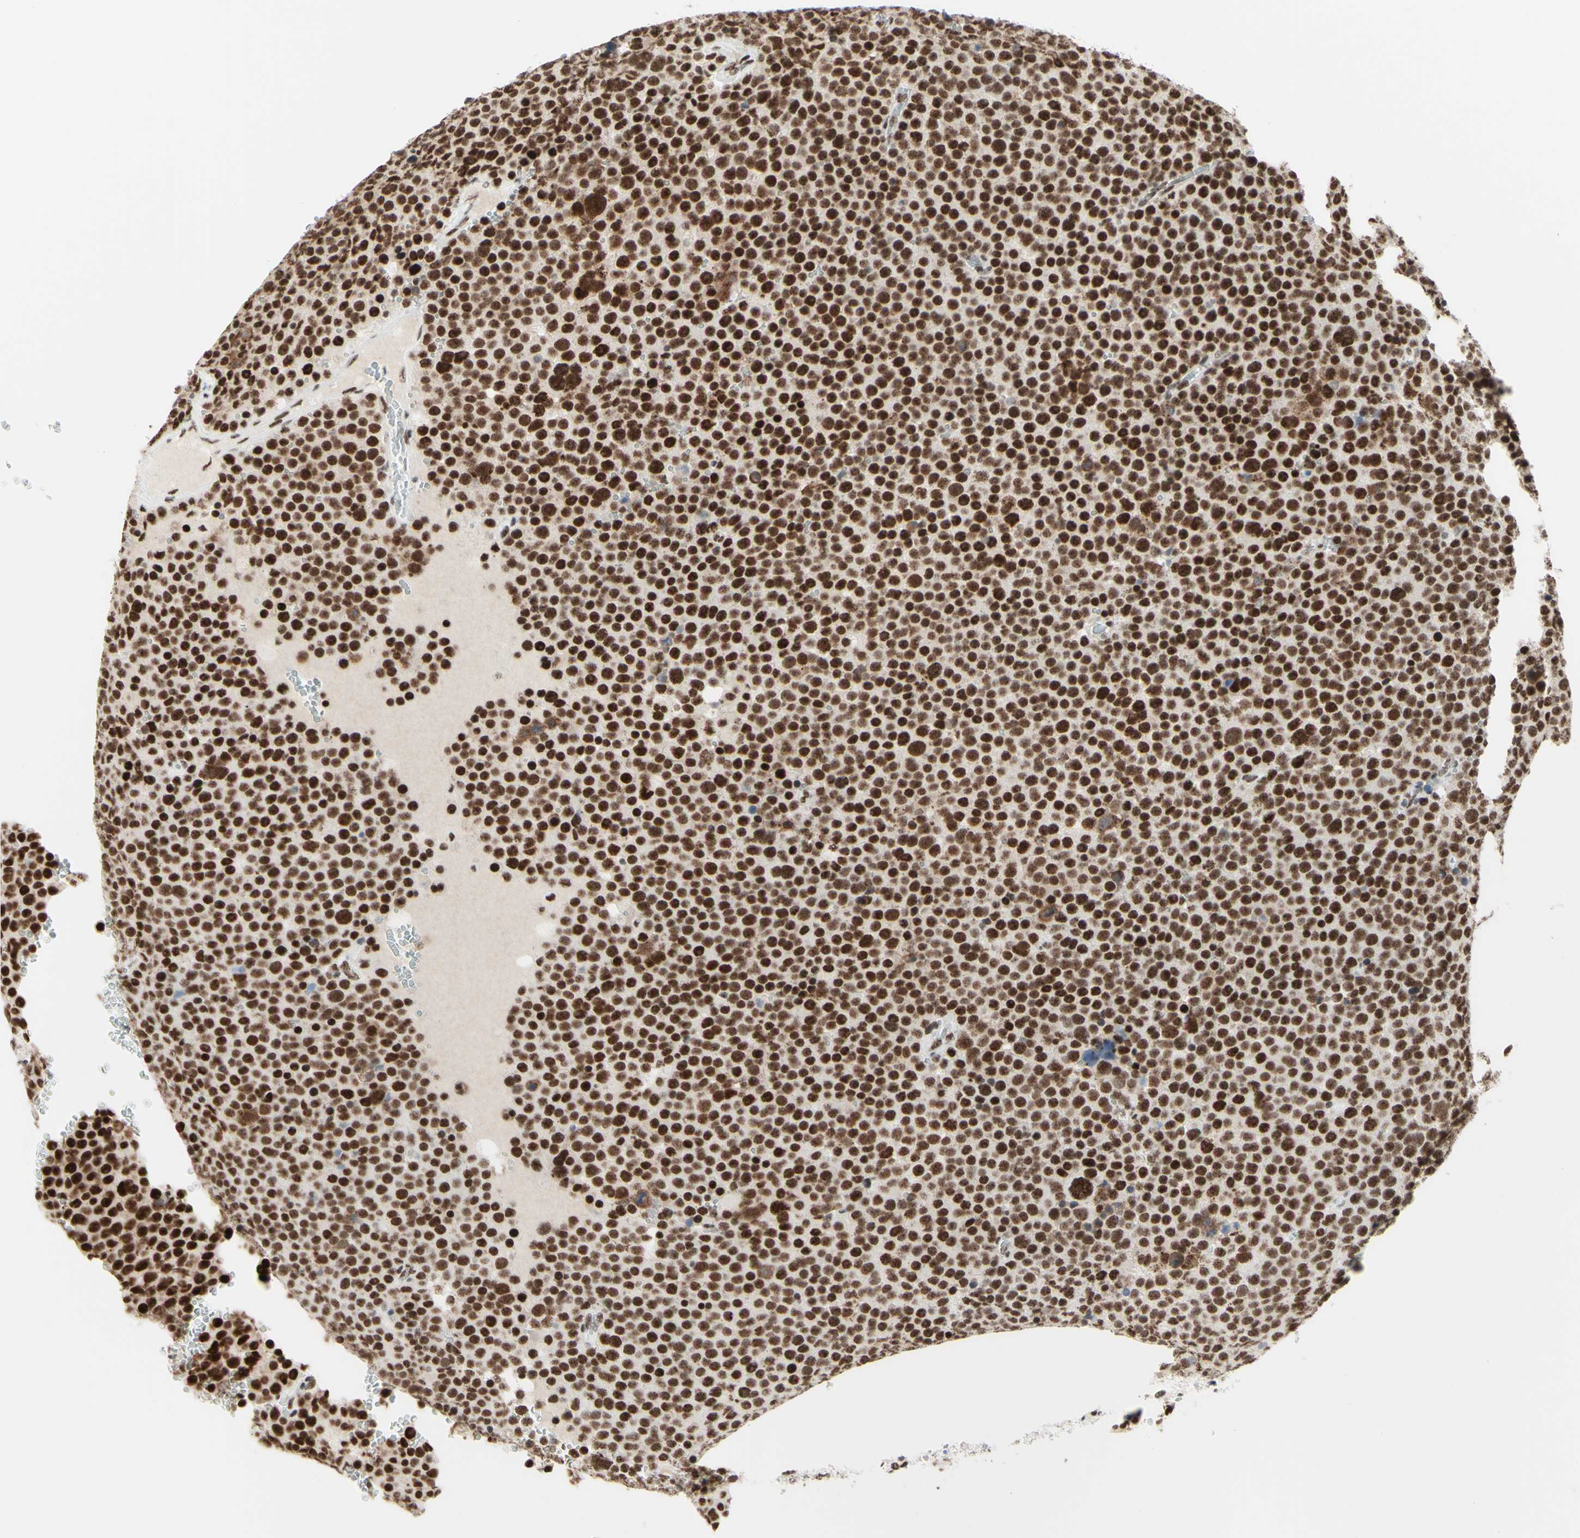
{"staining": {"intensity": "strong", "quantity": ">75%", "location": "nuclear"}, "tissue": "testis cancer", "cell_type": "Tumor cells", "image_type": "cancer", "snomed": [{"axis": "morphology", "description": "Seminoma, NOS"}, {"axis": "topography", "description": "Testis"}], "caption": "Testis cancer (seminoma) stained with immunohistochemistry (IHC) demonstrates strong nuclear staining in approximately >75% of tumor cells.", "gene": "WTAP", "patient": {"sex": "male", "age": 71}}